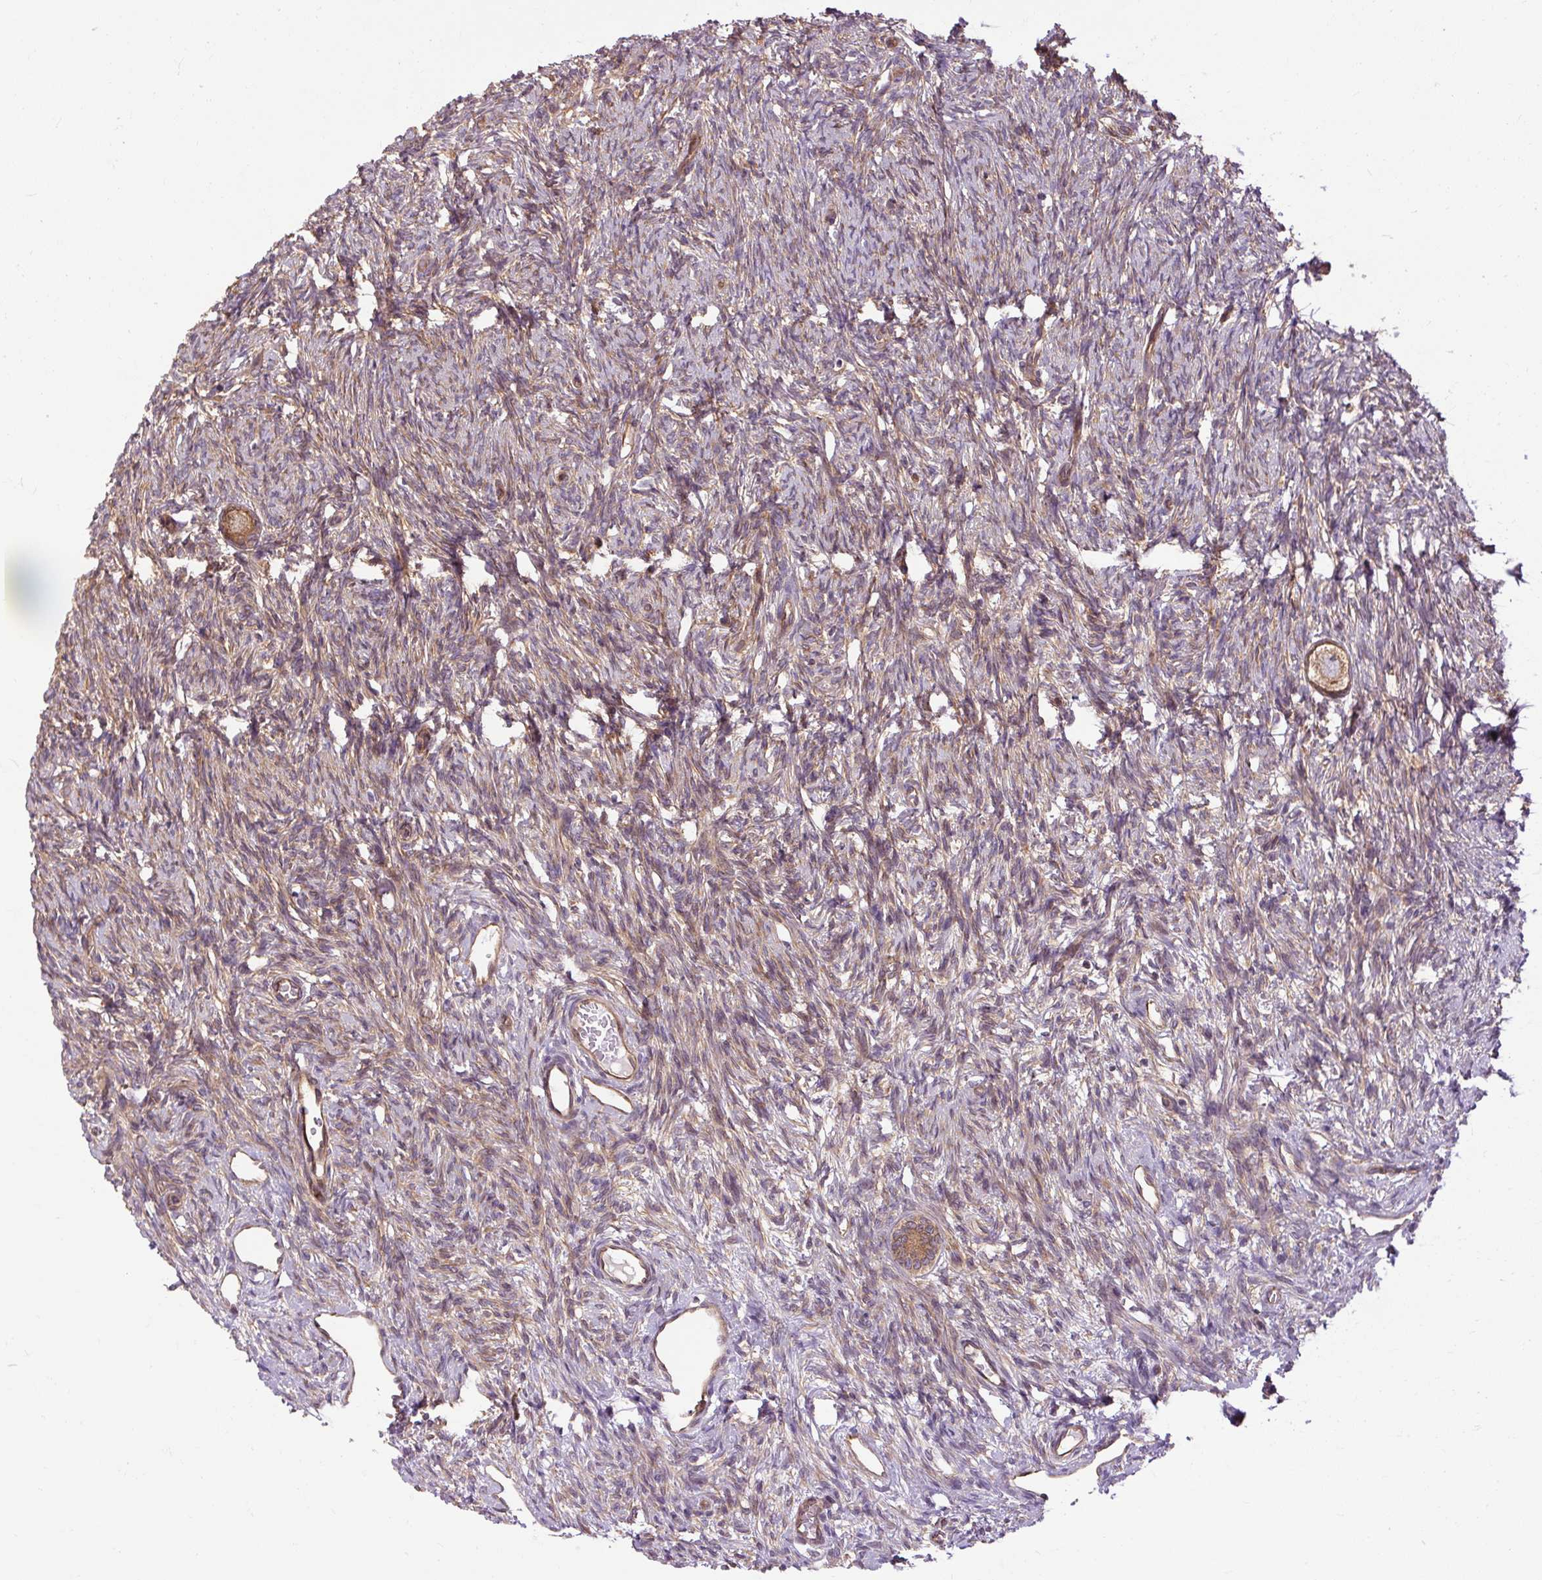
{"staining": {"intensity": "moderate", "quantity": ">75%", "location": "cytoplasmic/membranous"}, "tissue": "ovary", "cell_type": "Follicle cells", "image_type": "normal", "snomed": [{"axis": "morphology", "description": "Normal tissue, NOS"}, {"axis": "topography", "description": "Ovary"}], "caption": "Unremarkable ovary exhibits moderate cytoplasmic/membranous staining in approximately >75% of follicle cells, visualized by immunohistochemistry.", "gene": "CCDC93", "patient": {"sex": "female", "age": 33}}